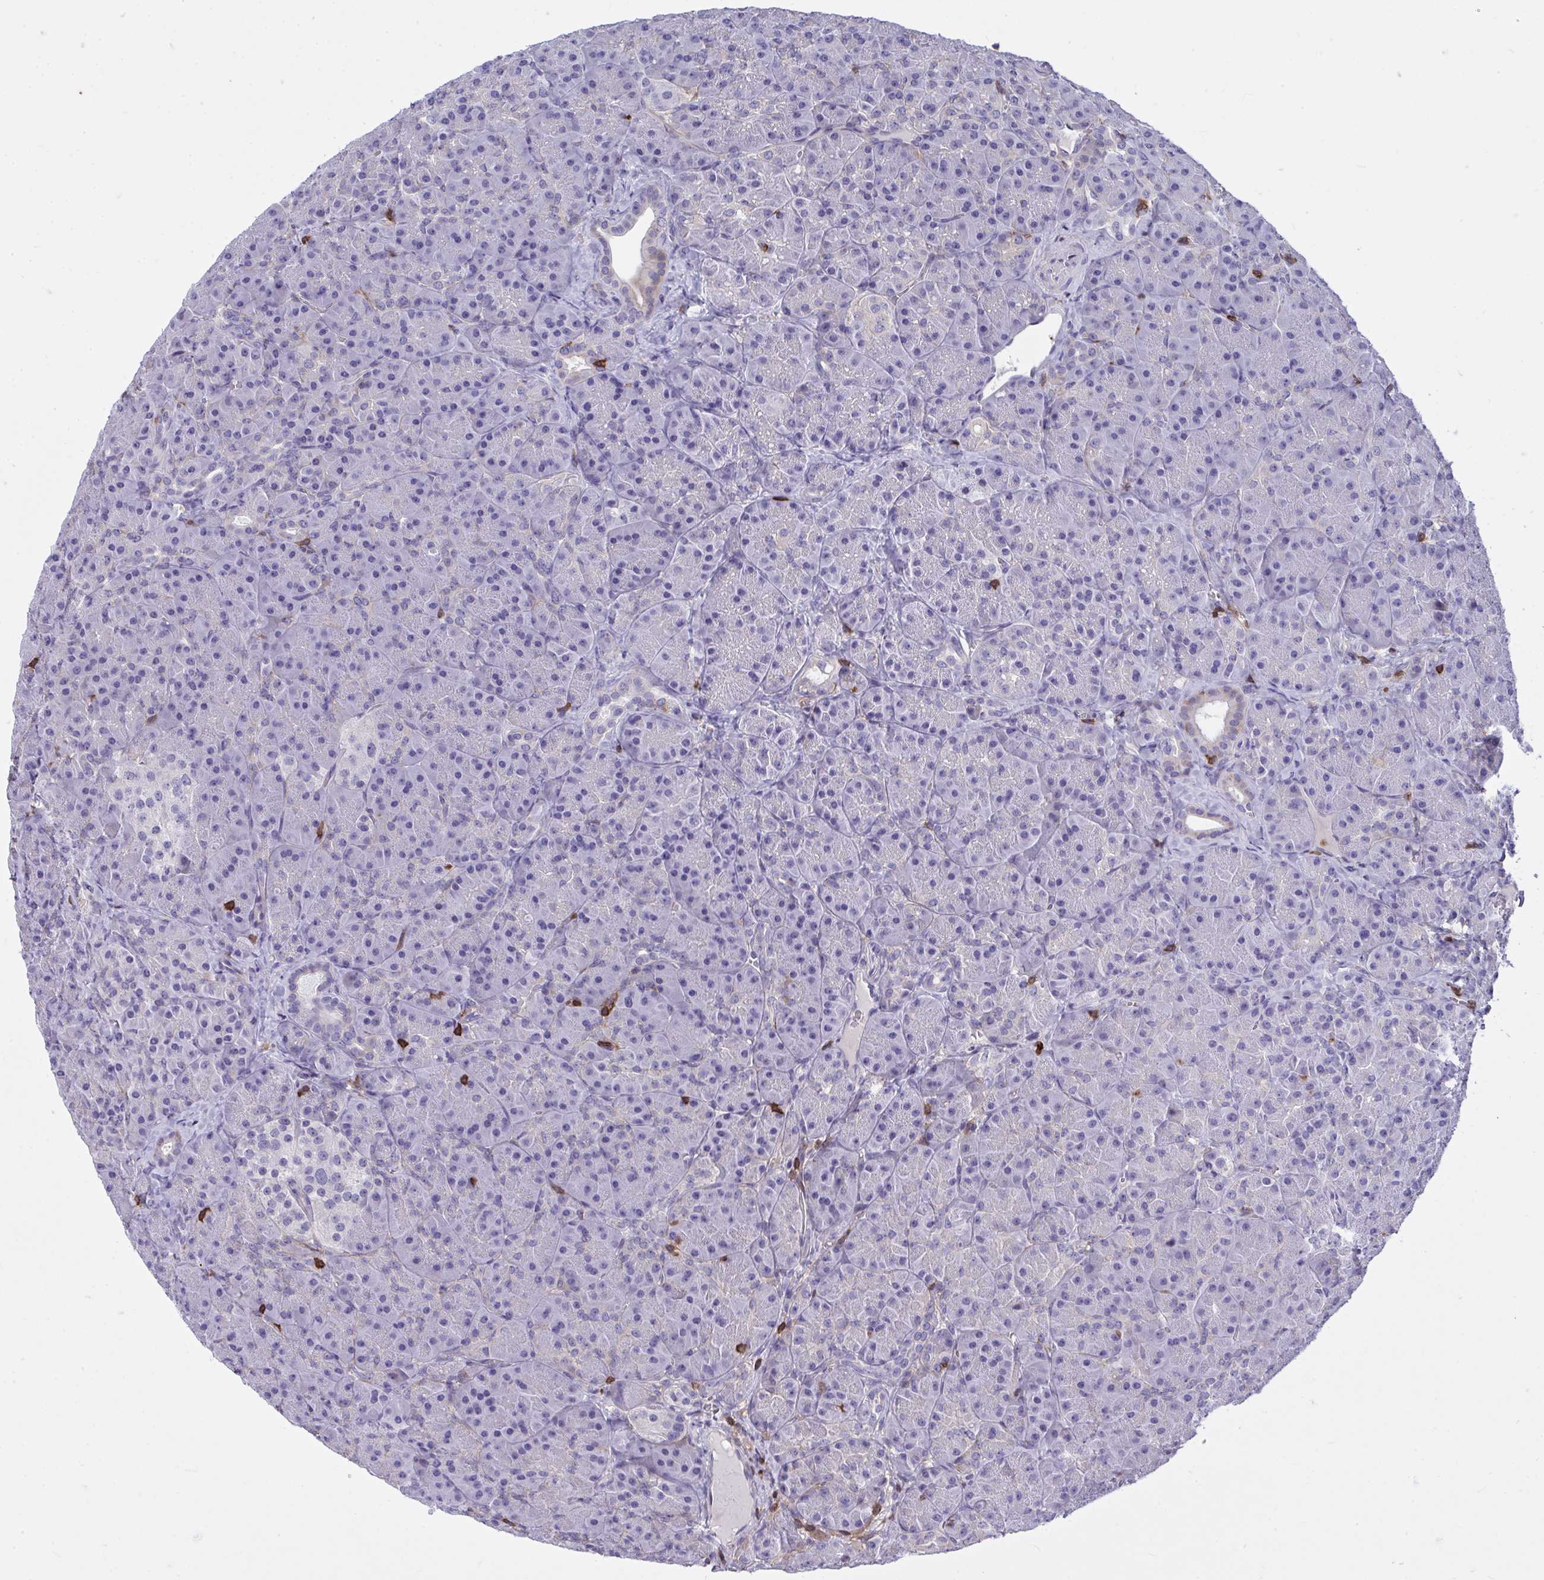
{"staining": {"intensity": "negative", "quantity": "none", "location": "none"}, "tissue": "pancreas", "cell_type": "Exocrine glandular cells", "image_type": "normal", "snomed": [{"axis": "morphology", "description": "Normal tissue, NOS"}, {"axis": "topography", "description": "Pancreas"}], "caption": "Immunohistochemistry (IHC) of normal human pancreas reveals no staining in exocrine glandular cells. (IHC, brightfield microscopy, high magnification).", "gene": "AP5M1", "patient": {"sex": "male", "age": 57}}